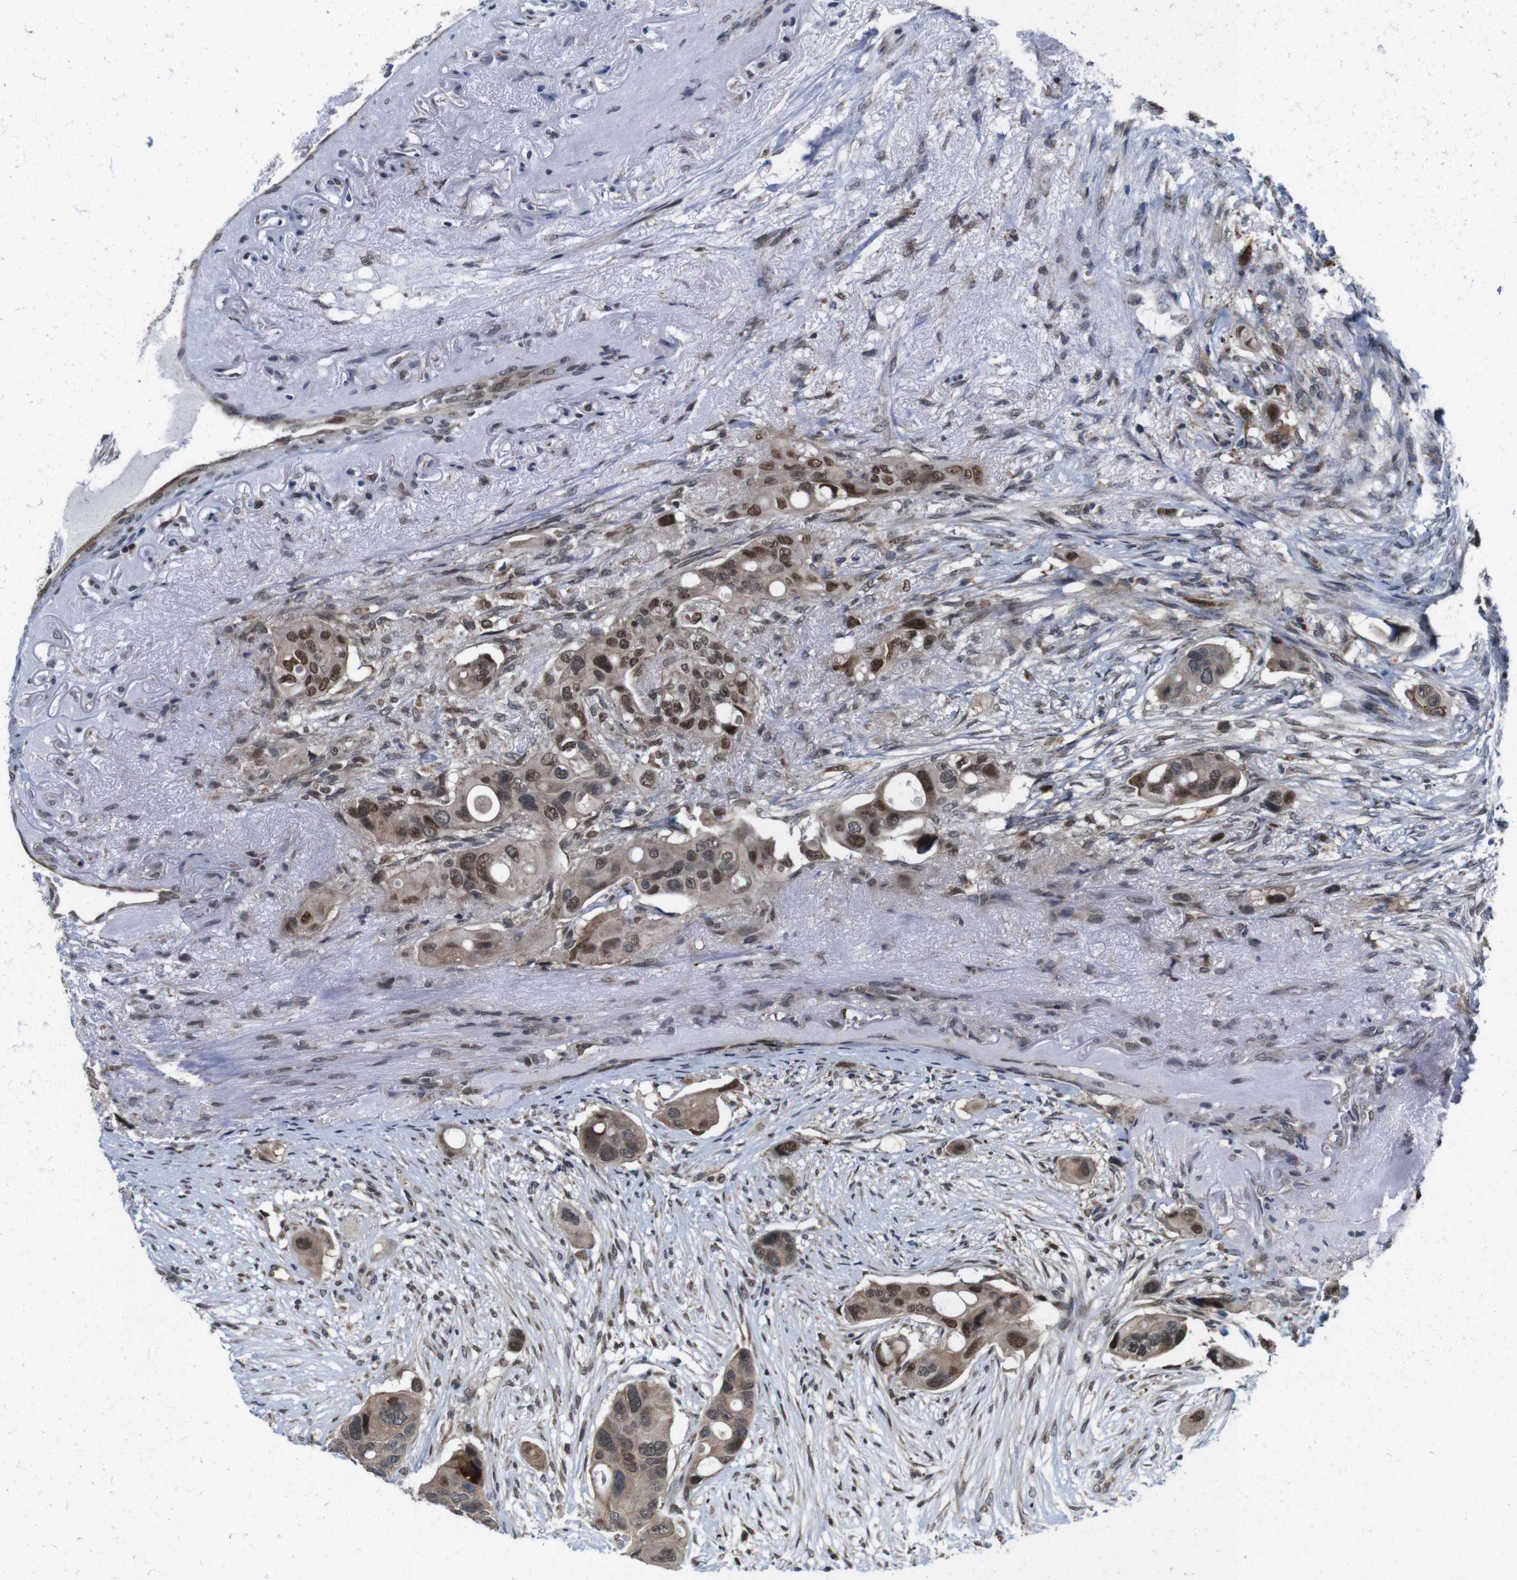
{"staining": {"intensity": "moderate", "quantity": ">75%", "location": "cytoplasmic/membranous,nuclear"}, "tissue": "colorectal cancer", "cell_type": "Tumor cells", "image_type": "cancer", "snomed": [{"axis": "morphology", "description": "Adenocarcinoma, NOS"}, {"axis": "topography", "description": "Colon"}], "caption": "This is a photomicrograph of immunohistochemistry staining of colorectal adenocarcinoma, which shows moderate expression in the cytoplasmic/membranous and nuclear of tumor cells.", "gene": "PNMA8A", "patient": {"sex": "female", "age": 57}}